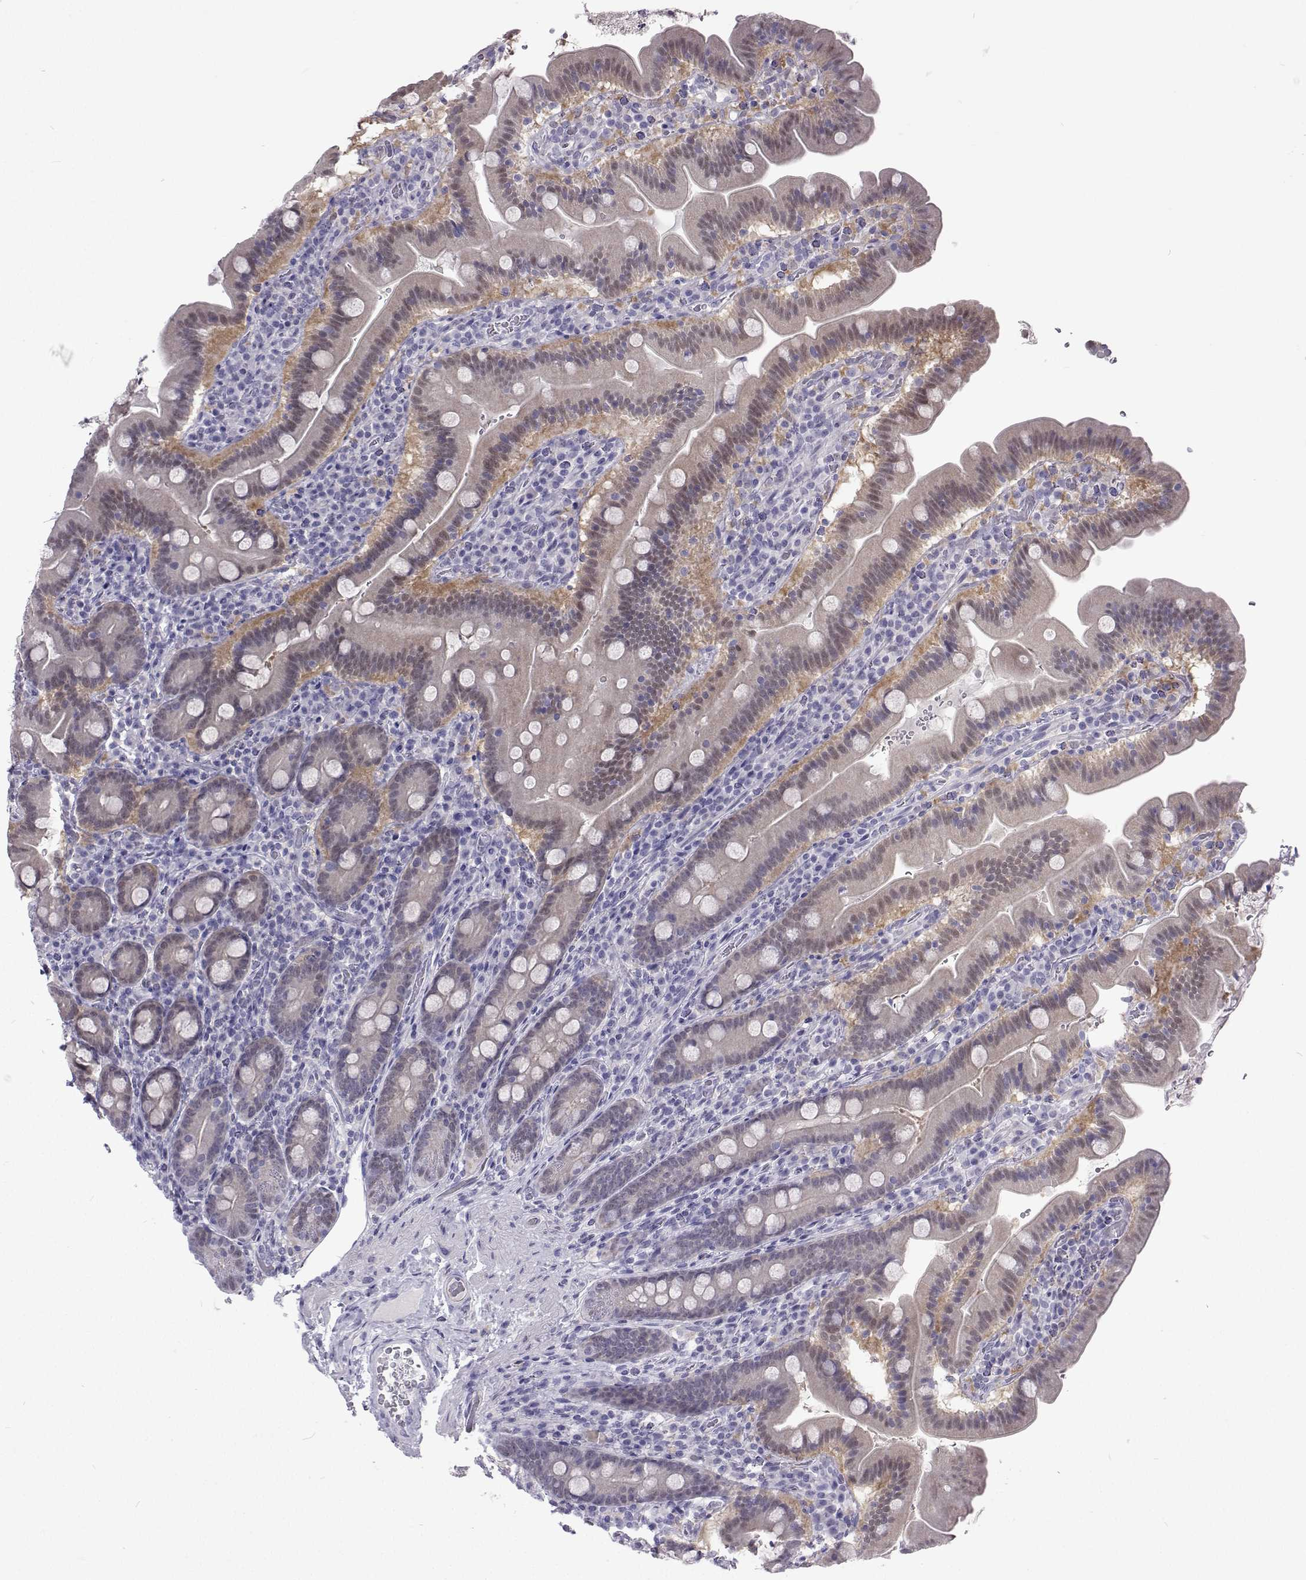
{"staining": {"intensity": "weak", "quantity": "25%-75%", "location": "nuclear"}, "tissue": "small intestine", "cell_type": "Glandular cells", "image_type": "normal", "snomed": [{"axis": "morphology", "description": "Normal tissue, NOS"}, {"axis": "topography", "description": "Small intestine"}], "caption": "The immunohistochemical stain highlights weak nuclear positivity in glandular cells of normal small intestine. Immunohistochemistry stains the protein in brown and the nuclei are stained blue.", "gene": "GALM", "patient": {"sex": "male", "age": 26}}